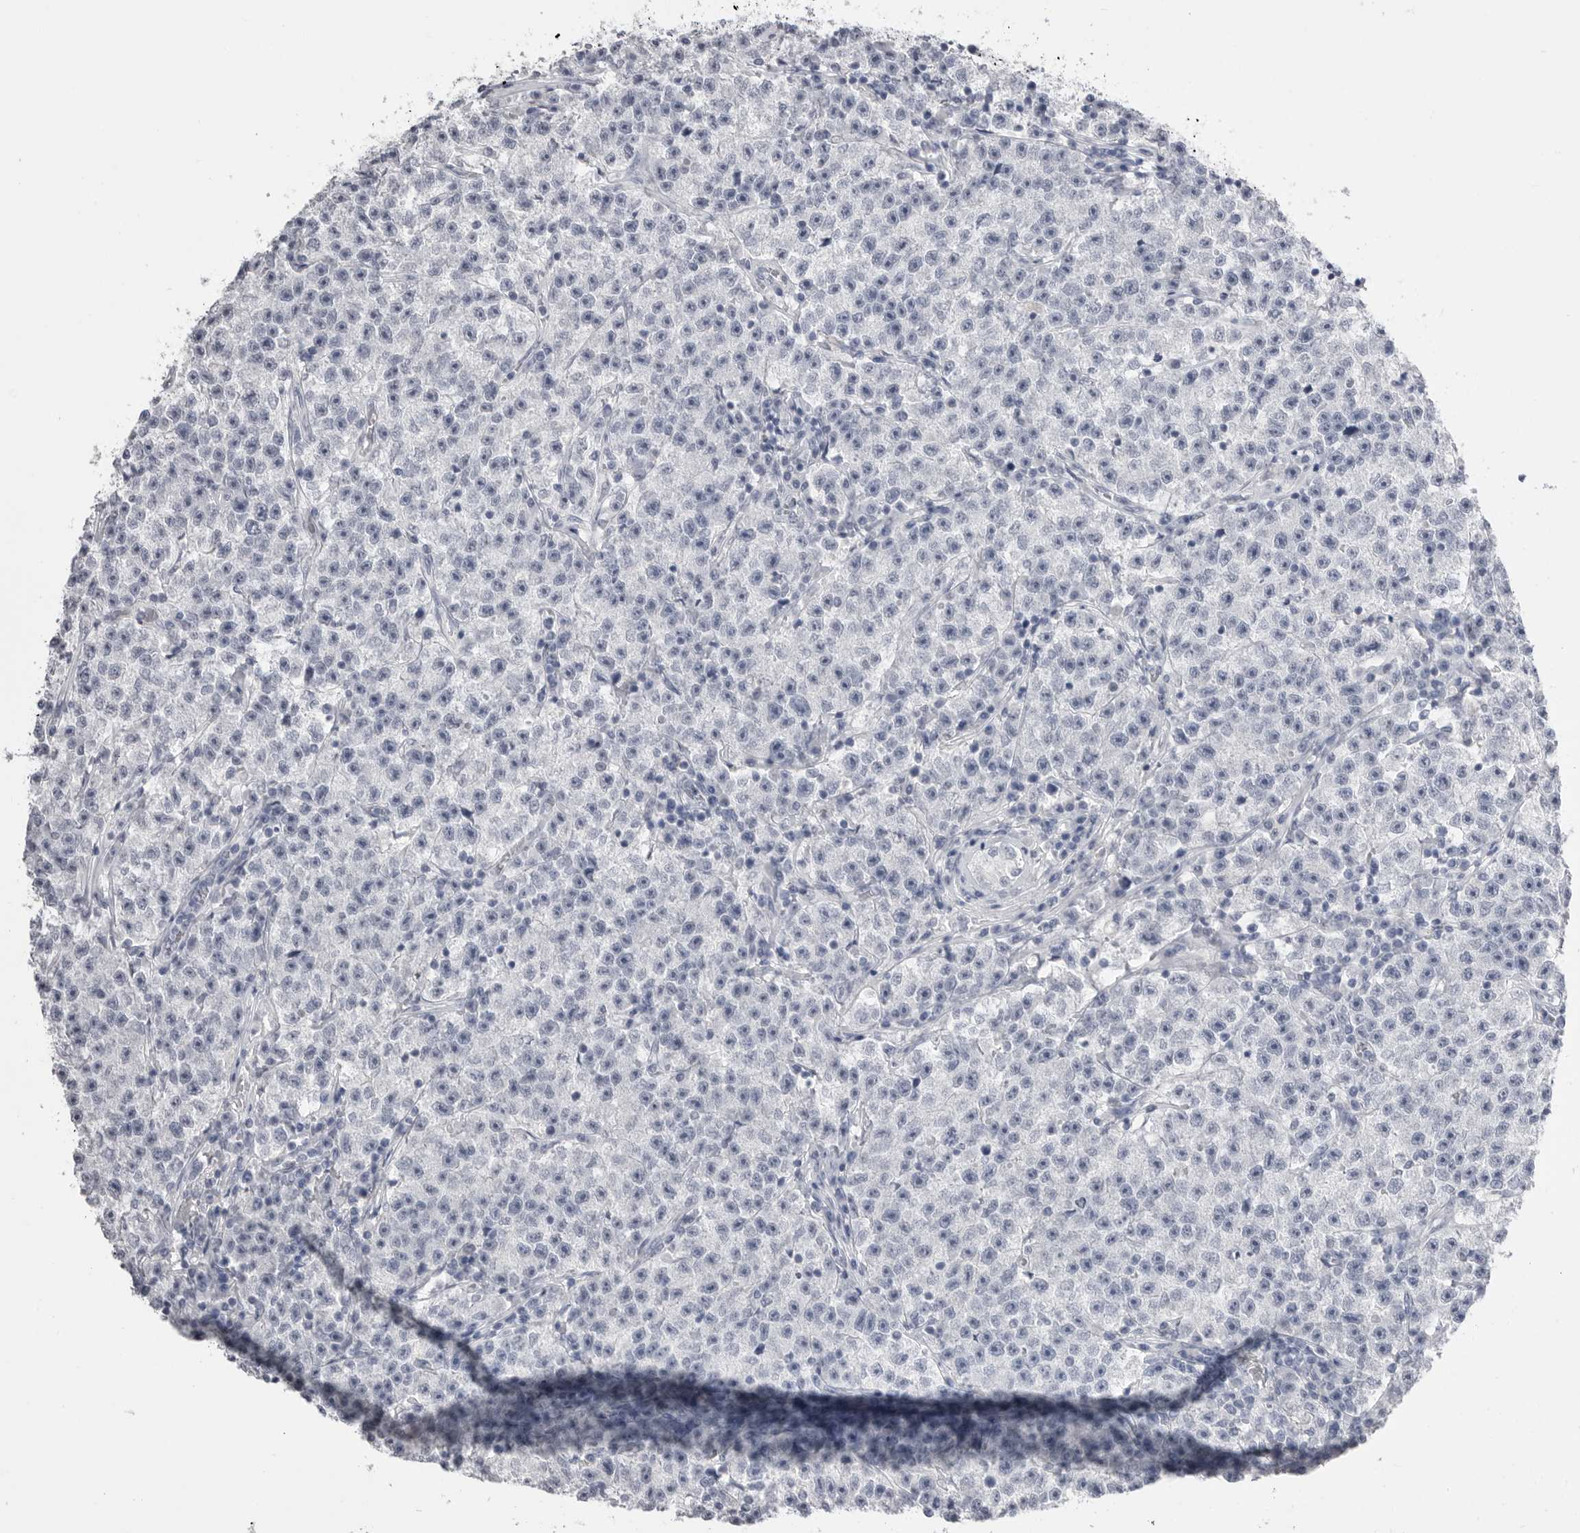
{"staining": {"intensity": "negative", "quantity": "none", "location": "none"}, "tissue": "testis cancer", "cell_type": "Tumor cells", "image_type": "cancer", "snomed": [{"axis": "morphology", "description": "Seminoma, NOS"}, {"axis": "topography", "description": "Testis"}], "caption": "Human testis cancer (seminoma) stained for a protein using immunohistochemistry (IHC) demonstrates no positivity in tumor cells.", "gene": "CPB1", "patient": {"sex": "male", "age": 22}}